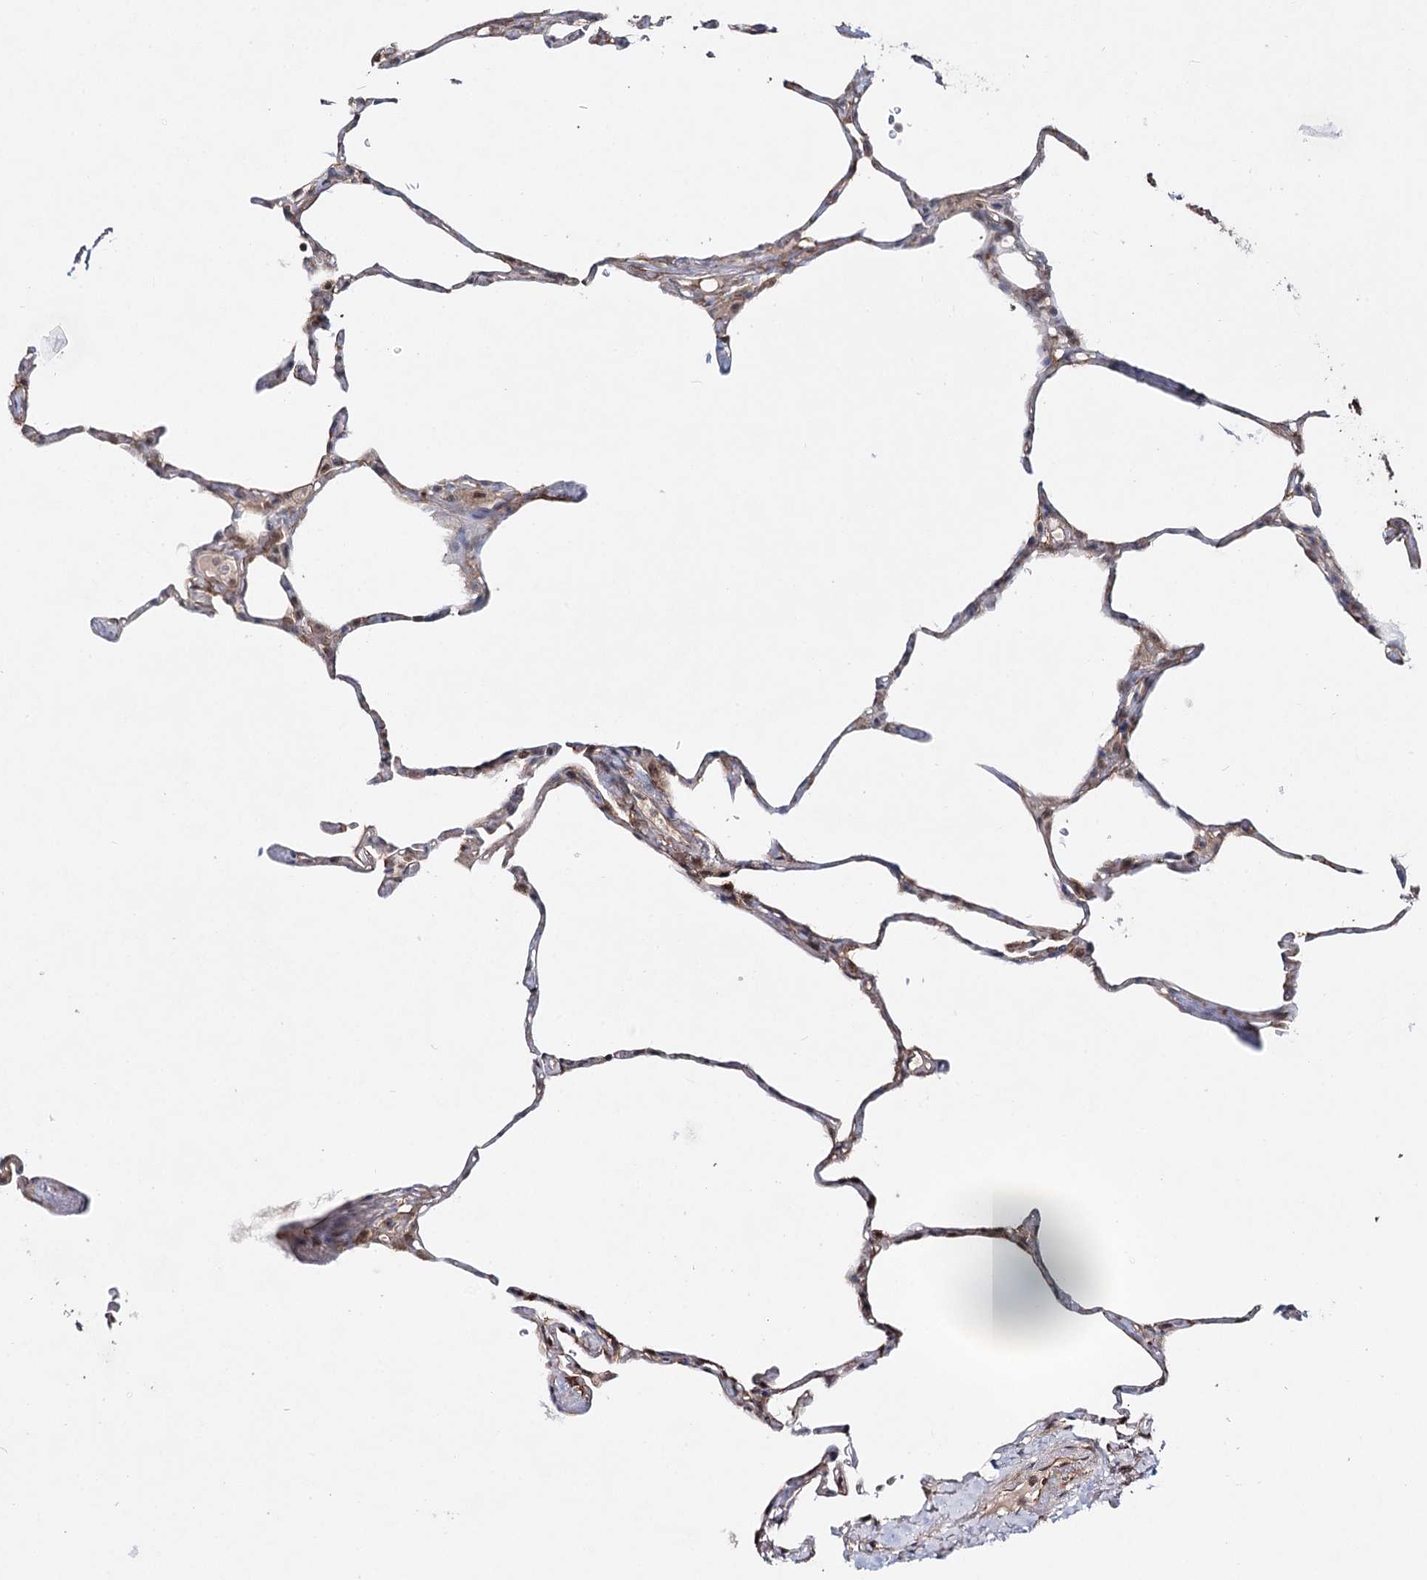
{"staining": {"intensity": "weak", "quantity": "25%-75%", "location": "cytoplasmic/membranous"}, "tissue": "lung", "cell_type": "Alveolar cells", "image_type": "normal", "snomed": [{"axis": "morphology", "description": "Normal tissue, NOS"}, {"axis": "topography", "description": "Lung"}], "caption": "About 25%-75% of alveolar cells in unremarkable lung reveal weak cytoplasmic/membranous protein positivity as visualized by brown immunohistochemical staining.", "gene": "WDR44", "patient": {"sex": "male", "age": 65}}